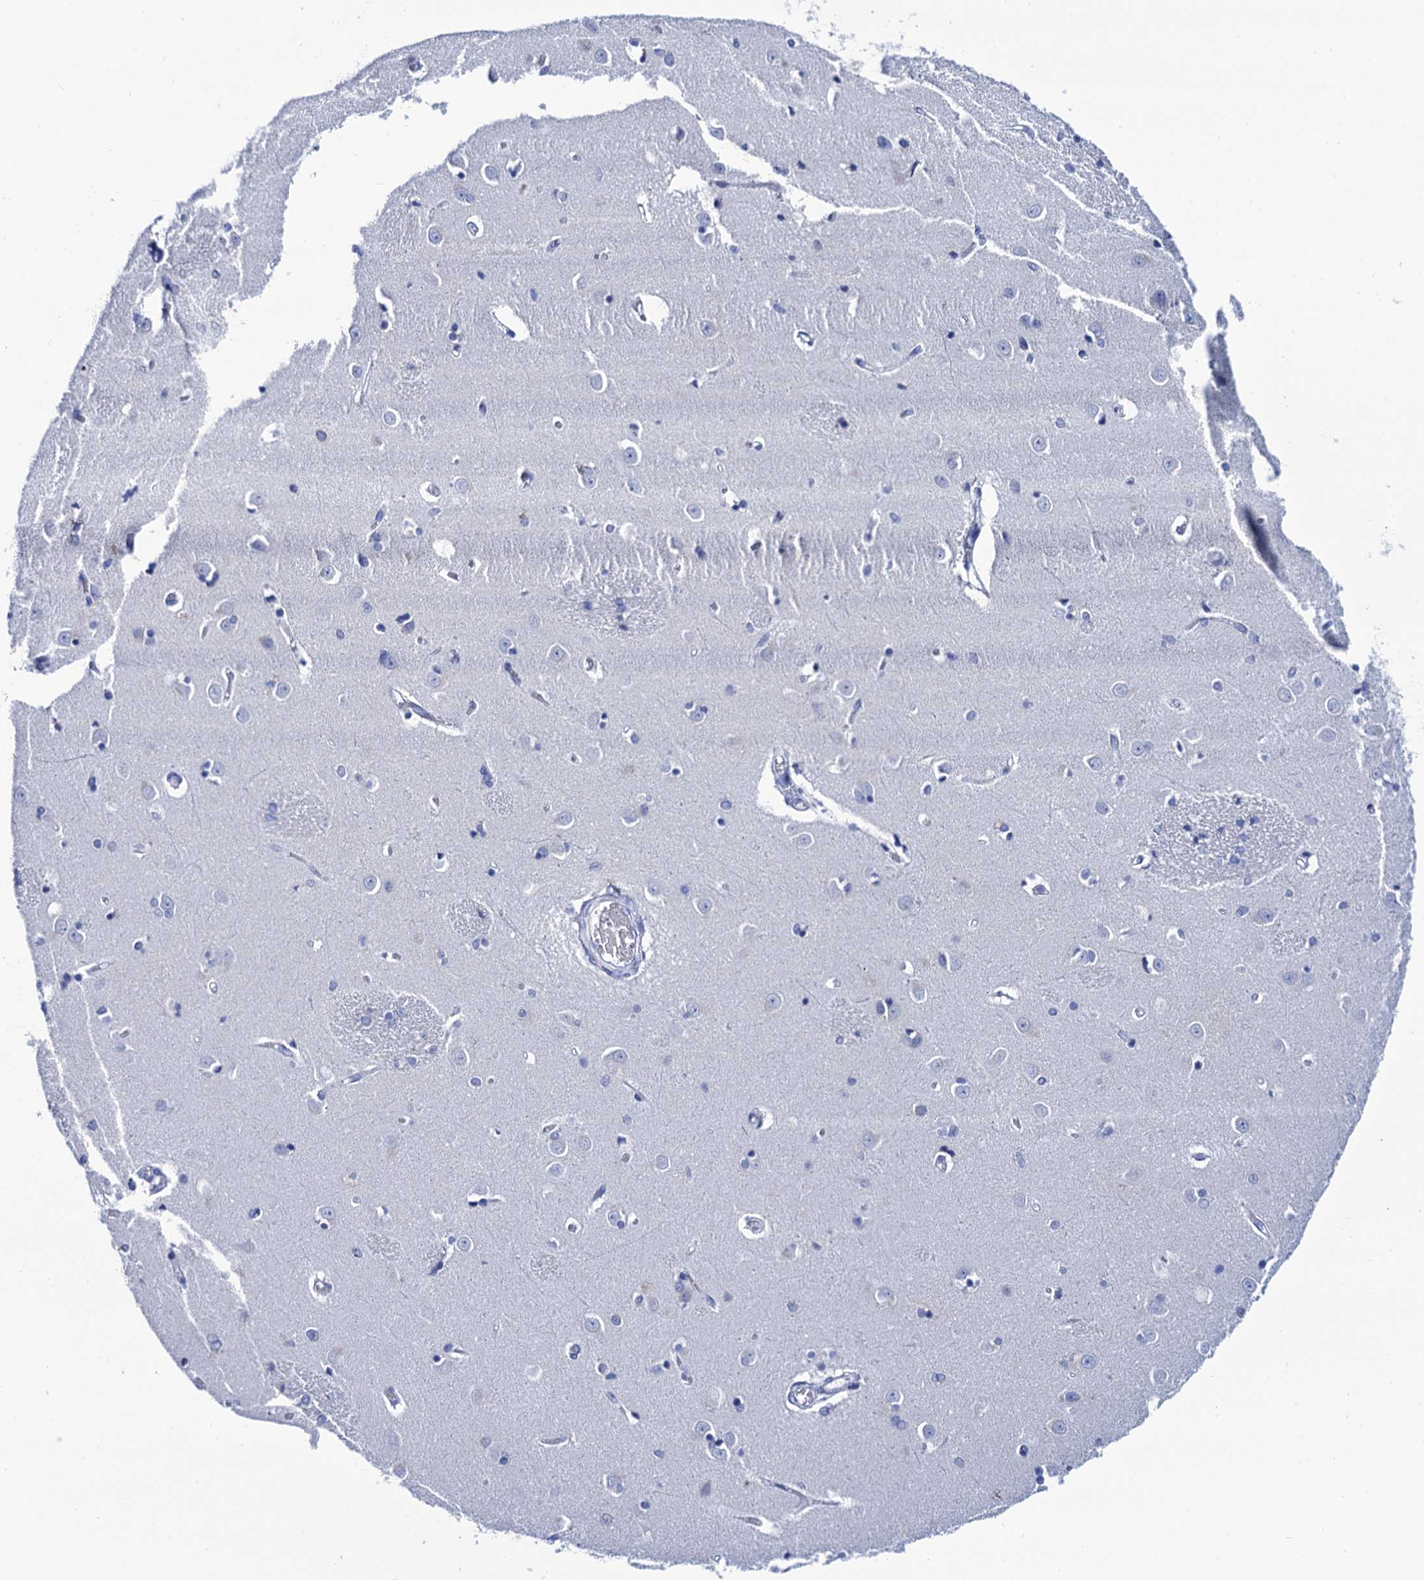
{"staining": {"intensity": "negative", "quantity": "none", "location": "none"}, "tissue": "caudate", "cell_type": "Glial cells", "image_type": "normal", "snomed": [{"axis": "morphology", "description": "Normal tissue, NOS"}, {"axis": "topography", "description": "Lateral ventricle wall"}], "caption": "A high-resolution histopathology image shows immunohistochemistry staining of unremarkable caudate, which reveals no significant expression in glial cells.", "gene": "RAB3IP", "patient": {"sex": "male", "age": 37}}